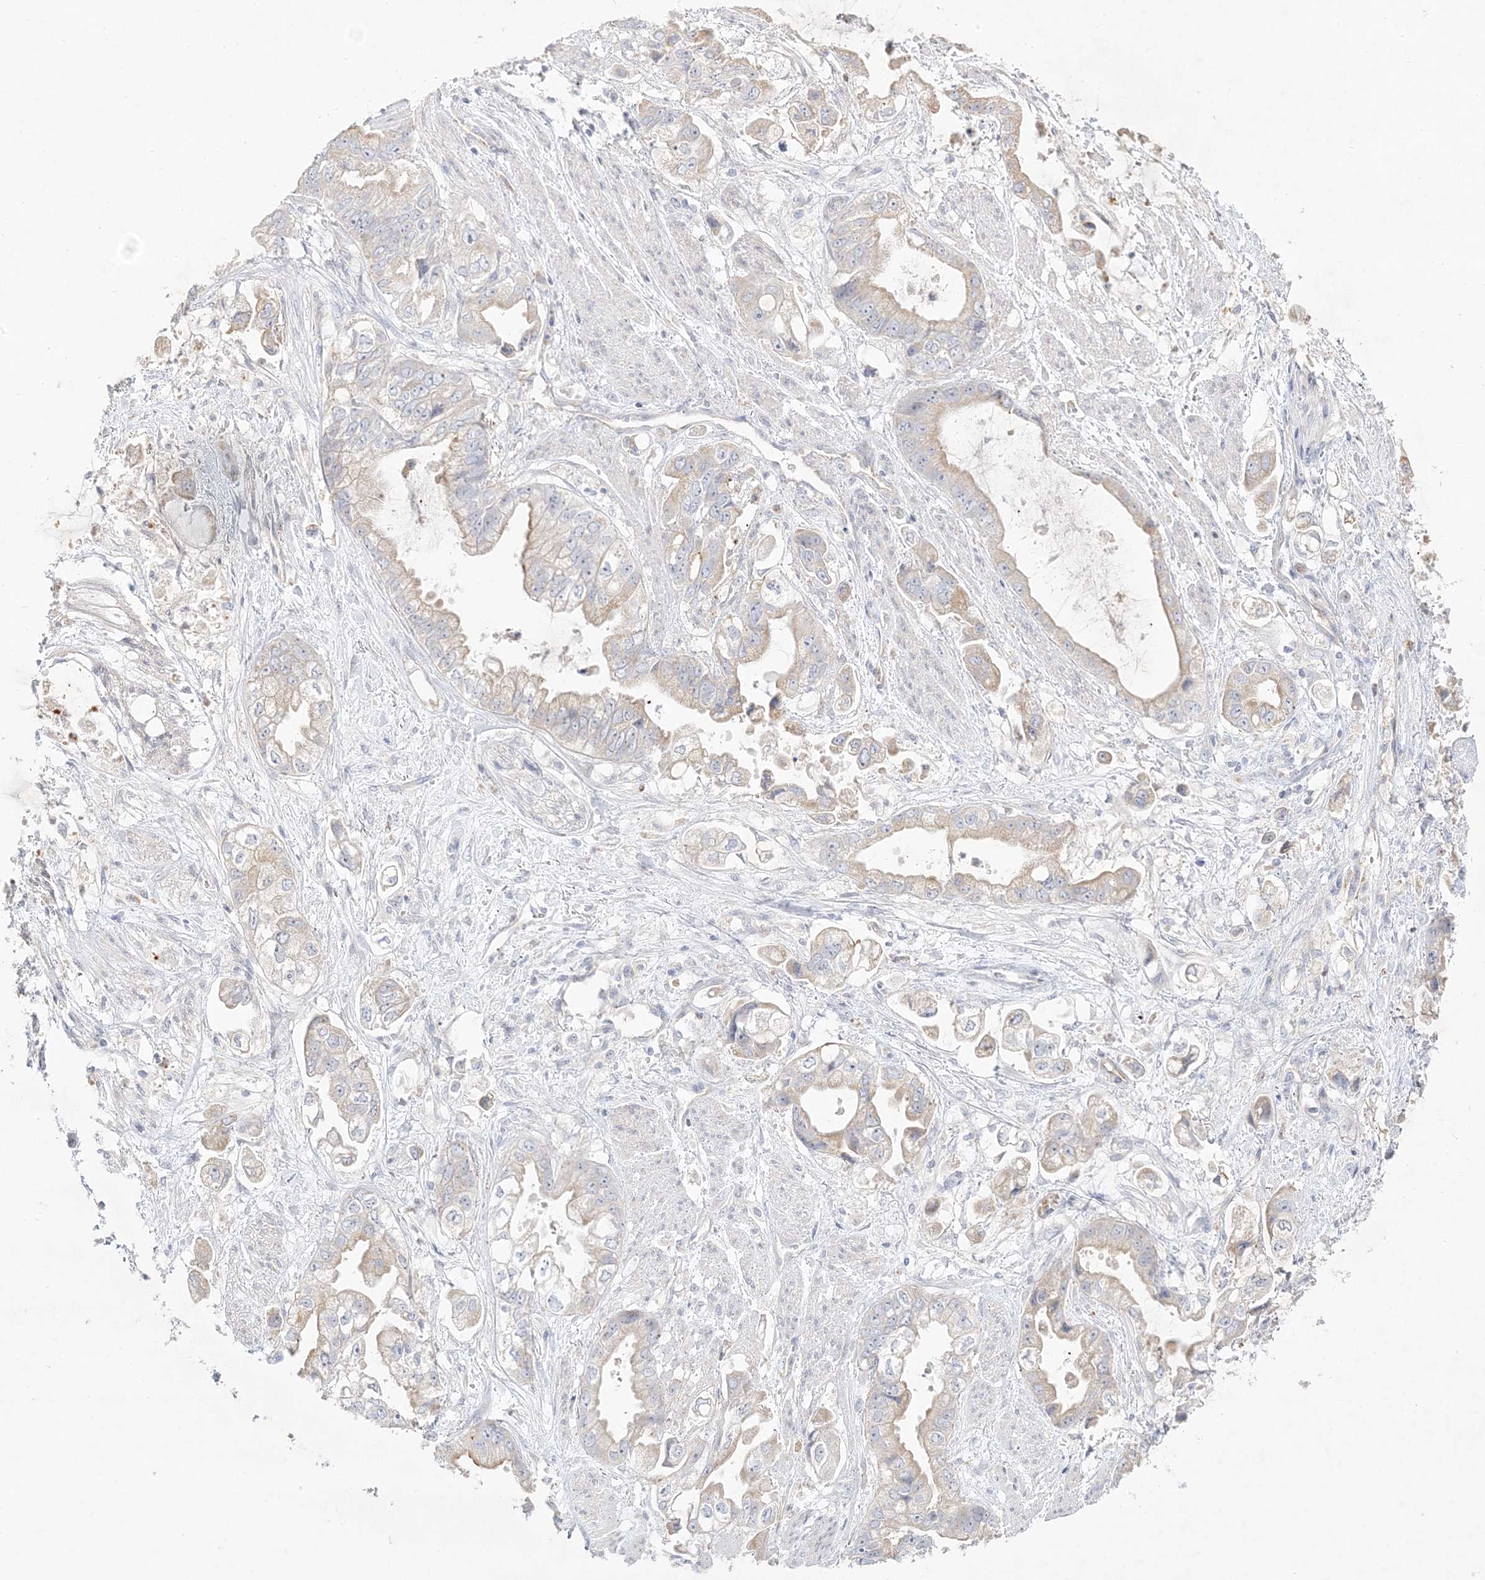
{"staining": {"intensity": "weak", "quantity": "25%-75%", "location": "cytoplasmic/membranous"}, "tissue": "stomach cancer", "cell_type": "Tumor cells", "image_type": "cancer", "snomed": [{"axis": "morphology", "description": "Adenocarcinoma, NOS"}, {"axis": "topography", "description": "Stomach"}], "caption": "IHC image of neoplastic tissue: adenocarcinoma (stomach) stained using IHC demonstrates low levels of weak protein expression localized specifically in the cytoplasmic/membranous of tumor cells, appearing as a cytoplasmic/membranous brown color.", "gene": "TRANK1", "patient": {"sex": "male", "age": 62}}